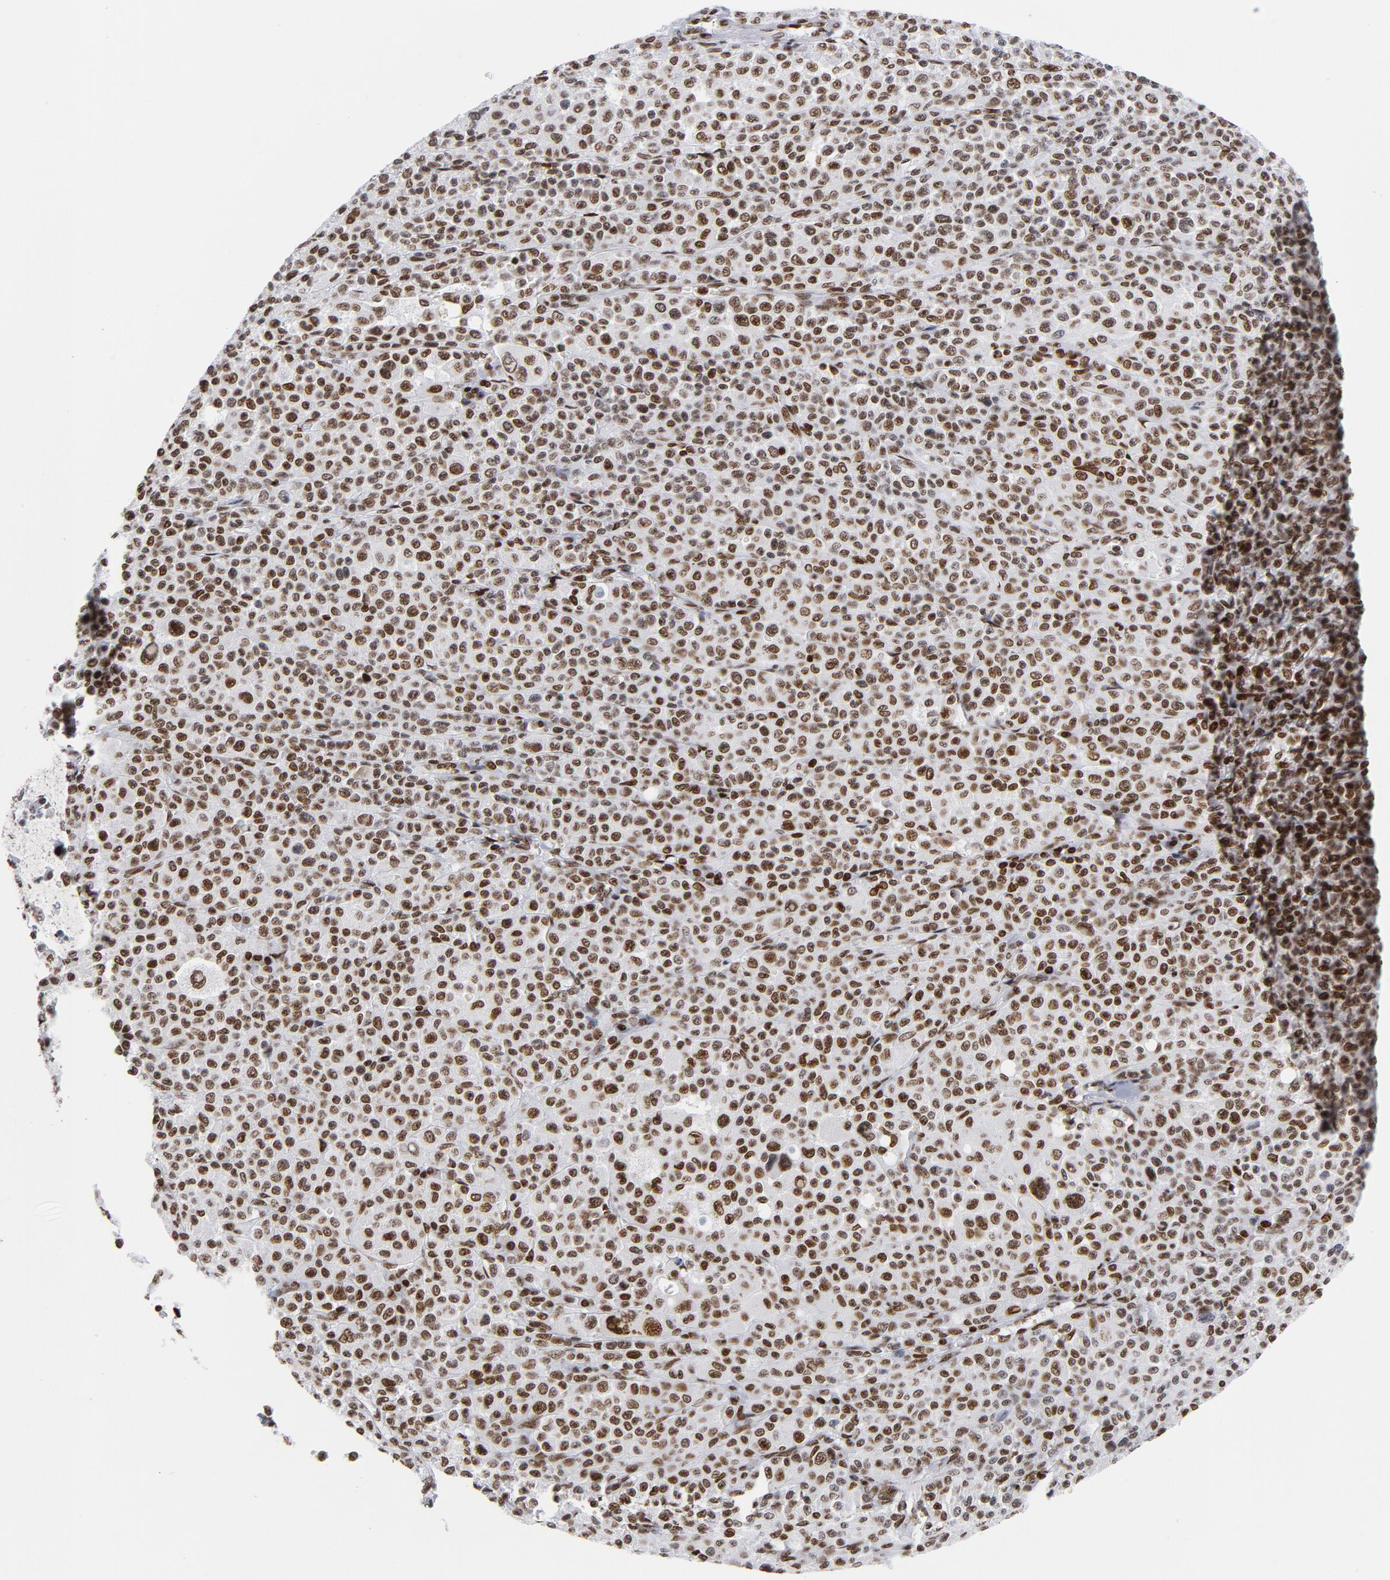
{"staining": {"intensity": "moderate", "quantity": ">75%", "location": "nuclear"}, "tissue": "melanoma", "cell_type": "Tumor cells", "image_type": "cancer", "snomed": [{"axis": "morphology", "description": "Malignant melanoma, Metastatic site"}, {"axis": "topography", "description": "Skin"}], "caption": "High-power microscopy captured an IHC image of malignant melanoma (metastatic site), revealing moderate nuclear positivity in approximately >75% of tumor cells. (DAB IHC with brightfield microscopy, high magnification).", "gene": "TOP2B", "patient": {"sex": "female", "age": 74}}